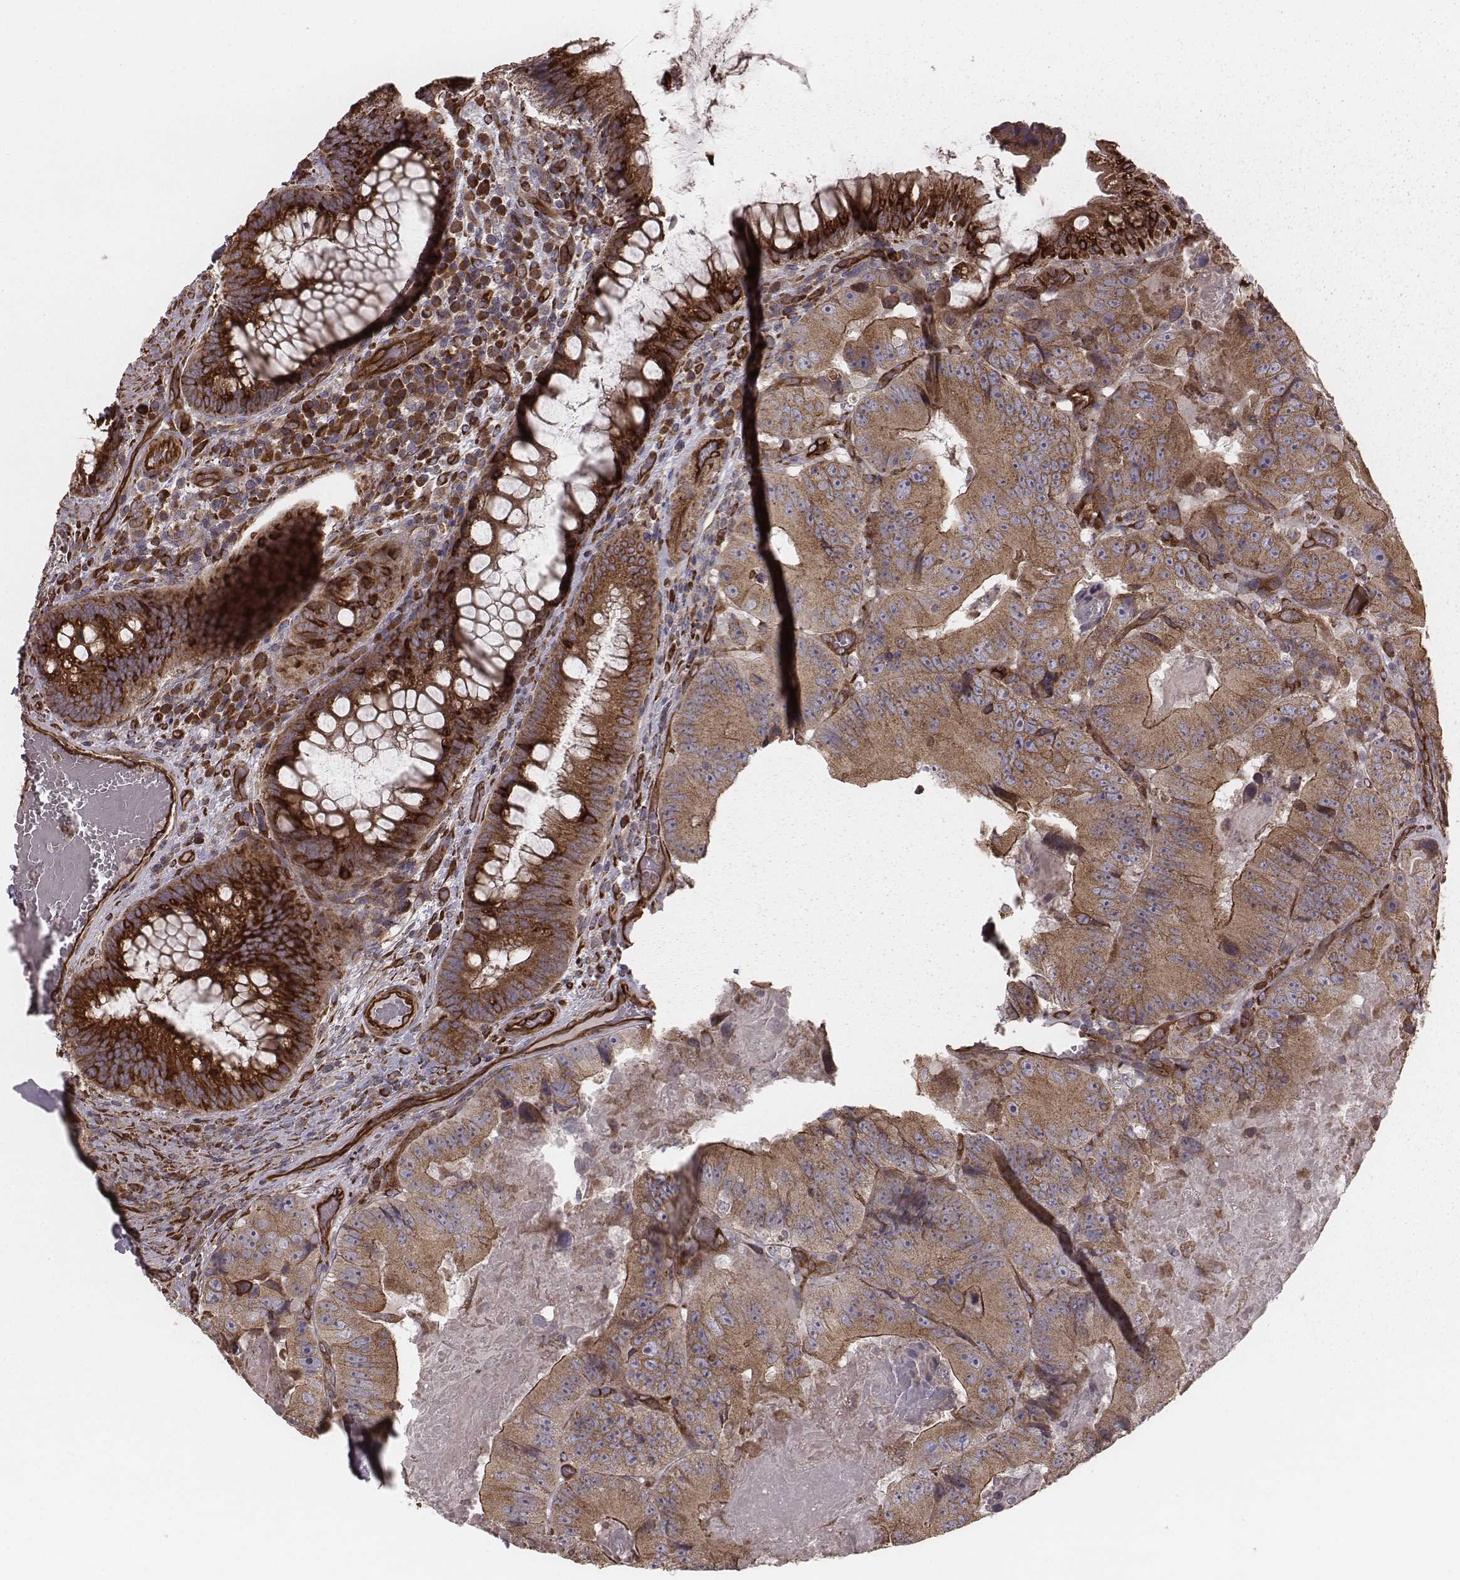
{"staining": {"intensity": "moderate", "quantity": ">75%", "location": "cytoplasmic/membranous"}, "tissue": "colorectal cancer", "cell_type": "Tumor cells", "image_type": "cancer", "snomed": [{"axis": "morphology", "description": "Adenocarcinoma, NOS"}, {"axis": "topography", "description": "Colon"}], "caption": "A photomicrograph of human colorectal cancer (adenocarcinoma) stained for a protein exhibits moderate cytoplasmic/membranous brown staining in tumor cells.", "gene": "PALMD", "patient": {"sex": "female", "age": 86}}